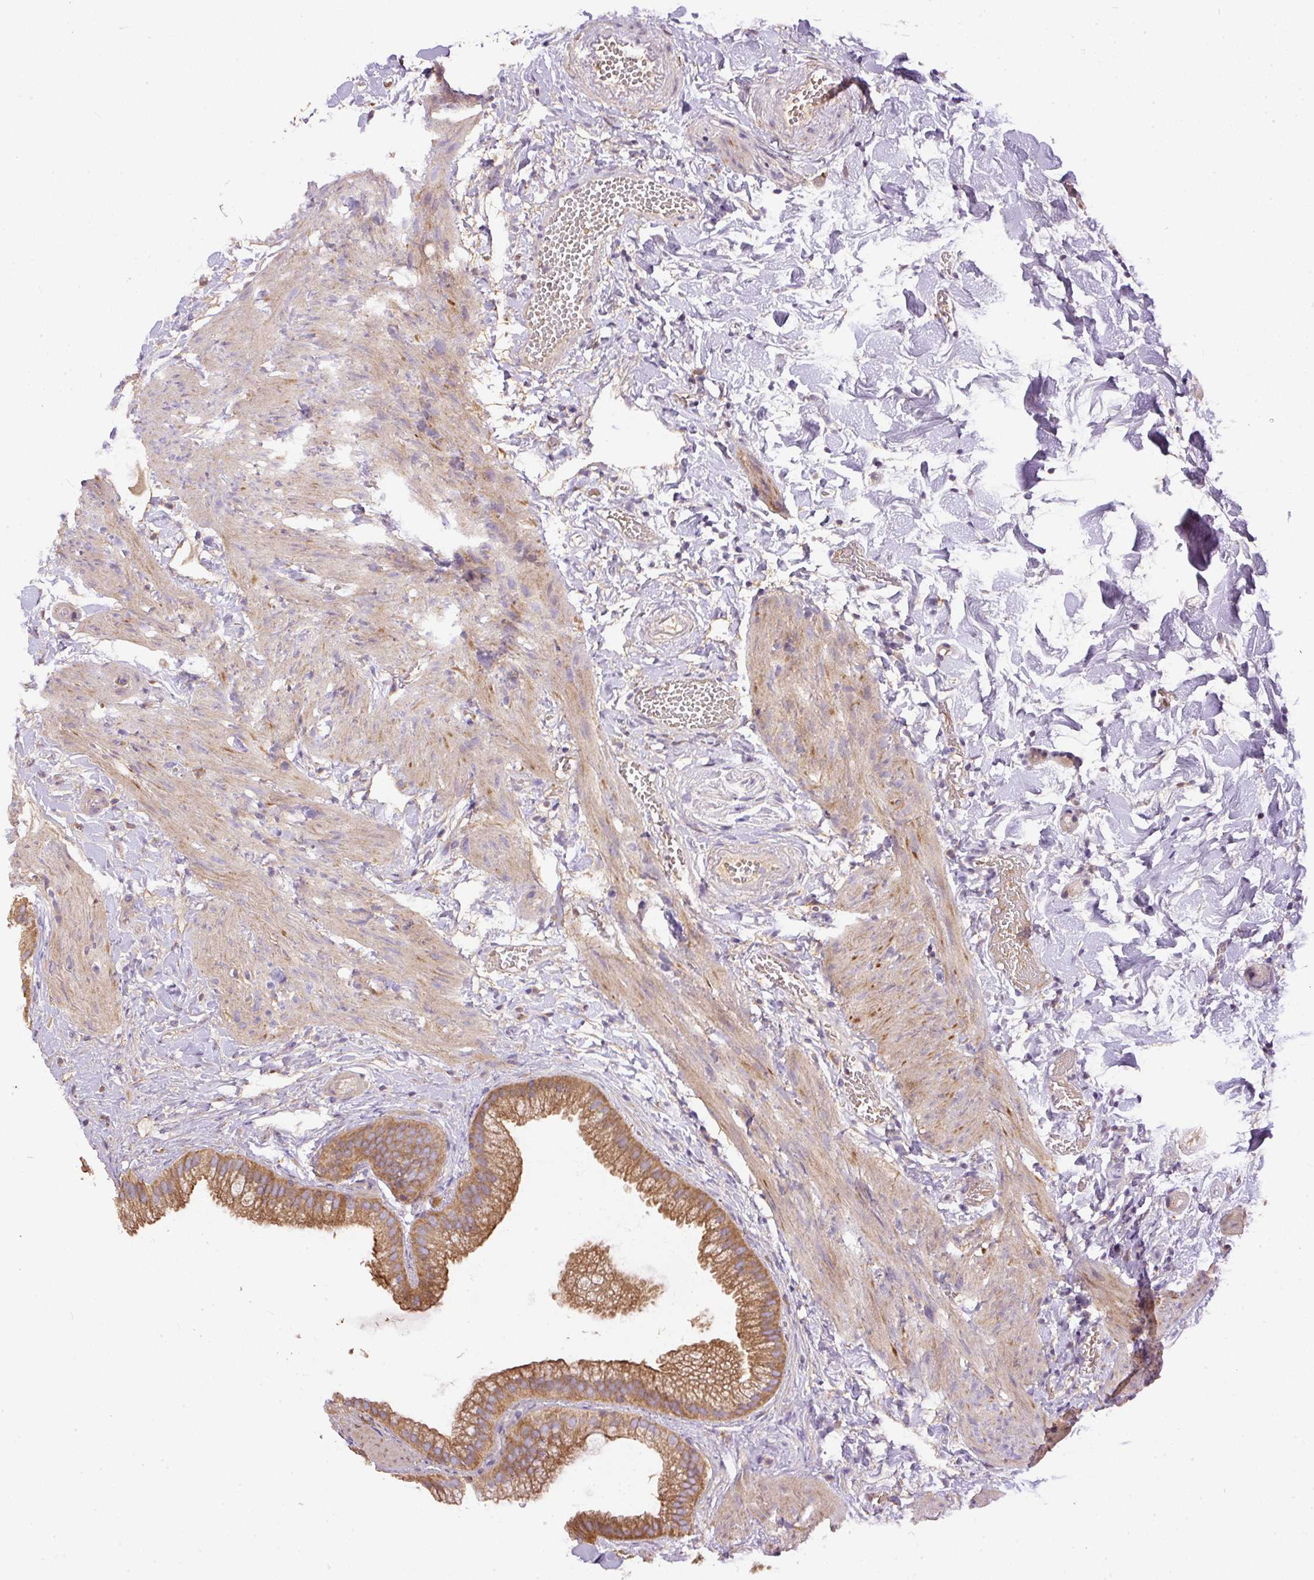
{"staining": {"intensity": "moderate", "quantity": ">75%", "location": "cytoplasmic/membranous"}, "tissue": "gallbladder", "cell_type": "Glandular cells", "image_type": "normal", "snomed": [{"axis": "morphology", "description": "Normal tissue, NOS"}, {"axis": "topography", "description": "Gallbladder"}], "caption": "Immunohistochemistry (IHC) of normal gallbladder exhibits medium levels of moderate cytoplasmic/membranous staining in approximately >75% of glandular cells.", "gene": "DAPK1", "patient": {"sex": "female", "age": 63}}